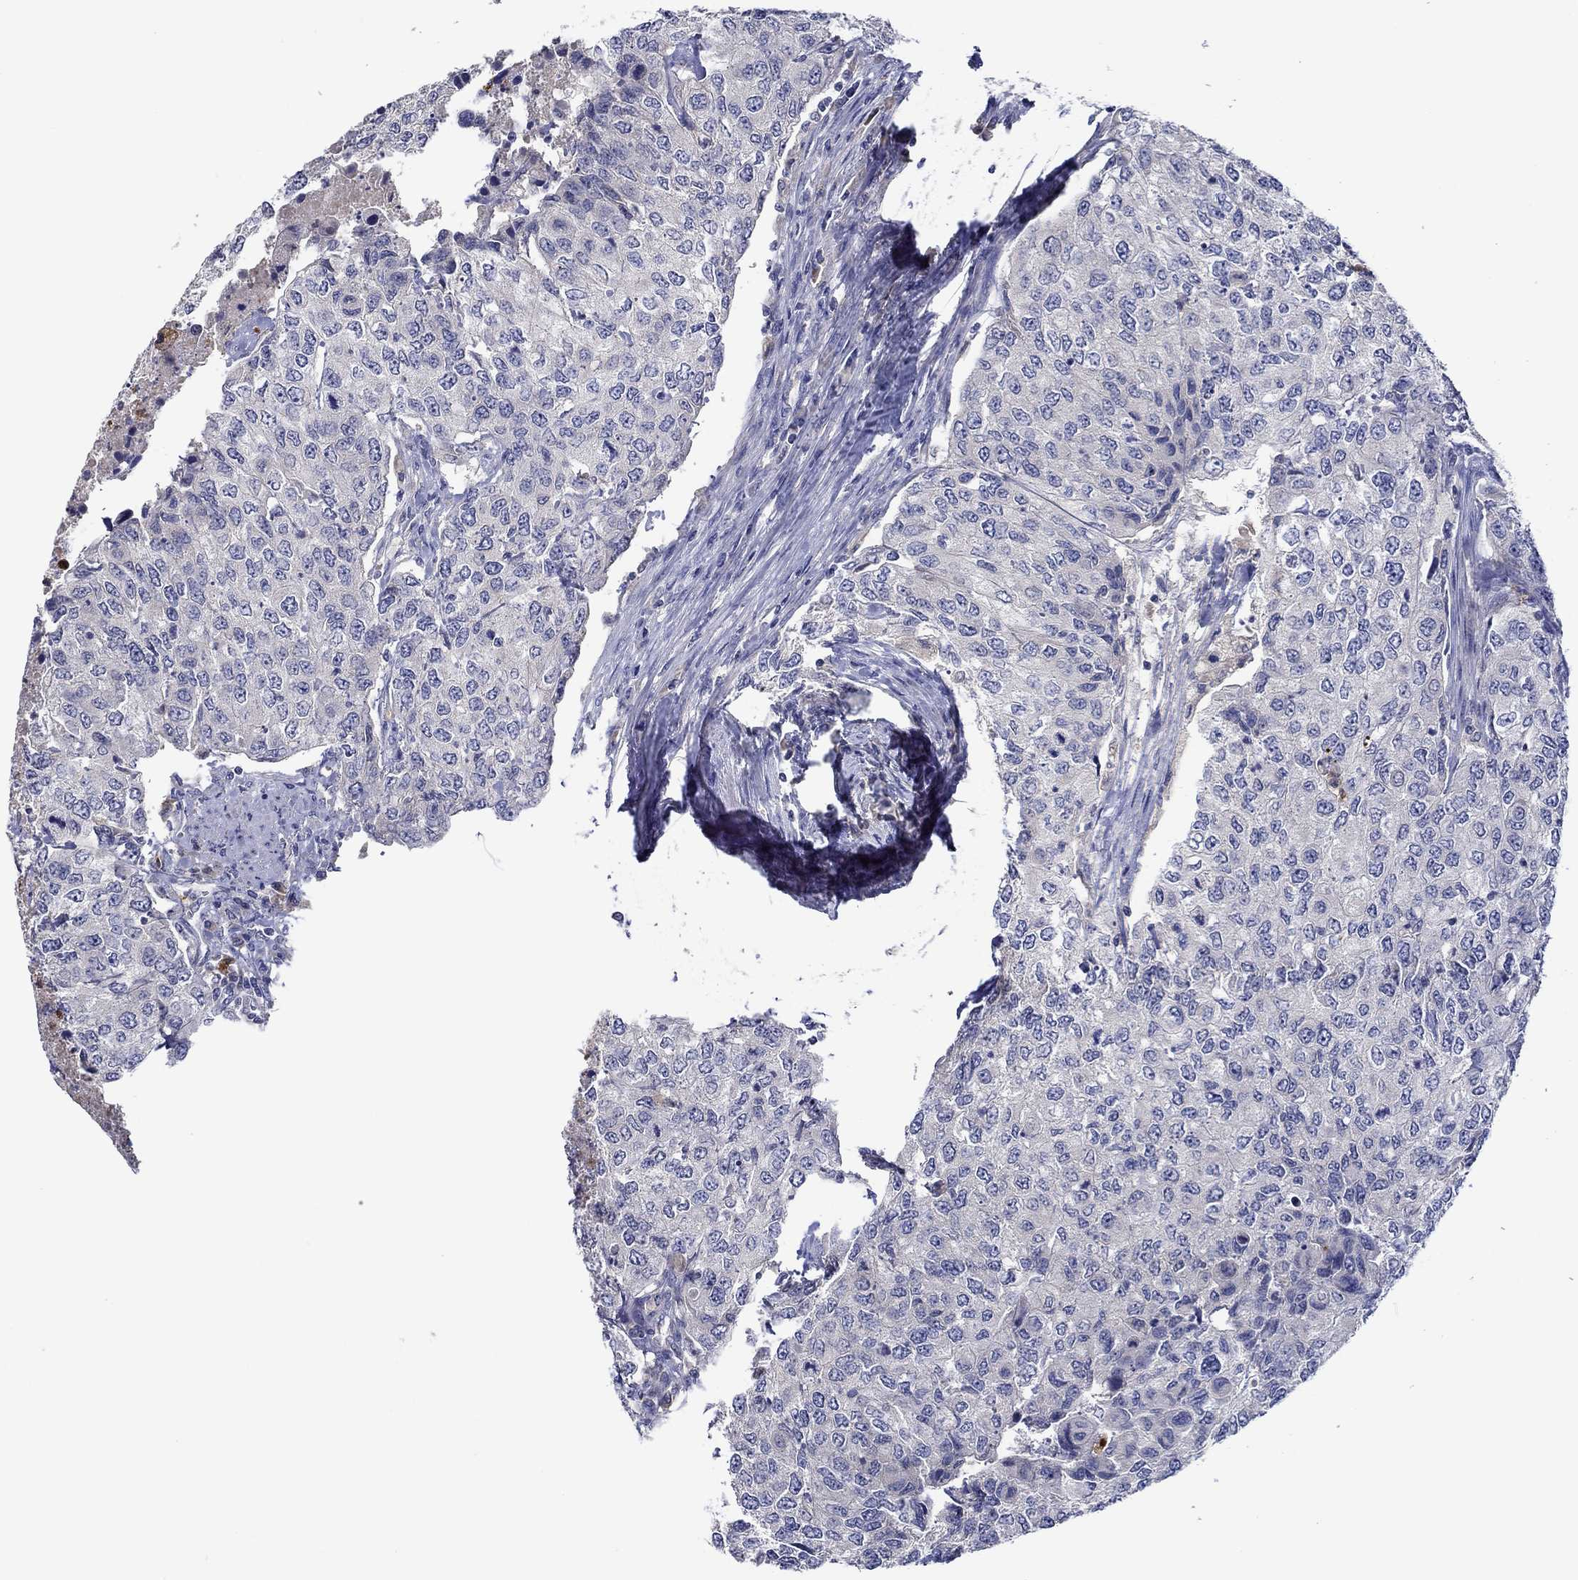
{"staining": {"intensity": "negative", "quantity": "none", "location": "none"}, "tissue": "urothelial cancer", "cell_type": "Tumor cells", "image_type": "cancer", "snomed": [{"axis": "morphology", "description": "Urothelial carcinoma, High grade"}, {"axis": "topography", "description": "Urinary bladder"}], "caption": "Immunohistochemistry histopathology image of neoplastic tissue: urothelial cancer stained with DAB (3,3'-diaminobenzidine) exhibits no significant protein positivity in tumor cells.", "gene": "CHIT1", "patient": {"sex": "female", "age": 78}}